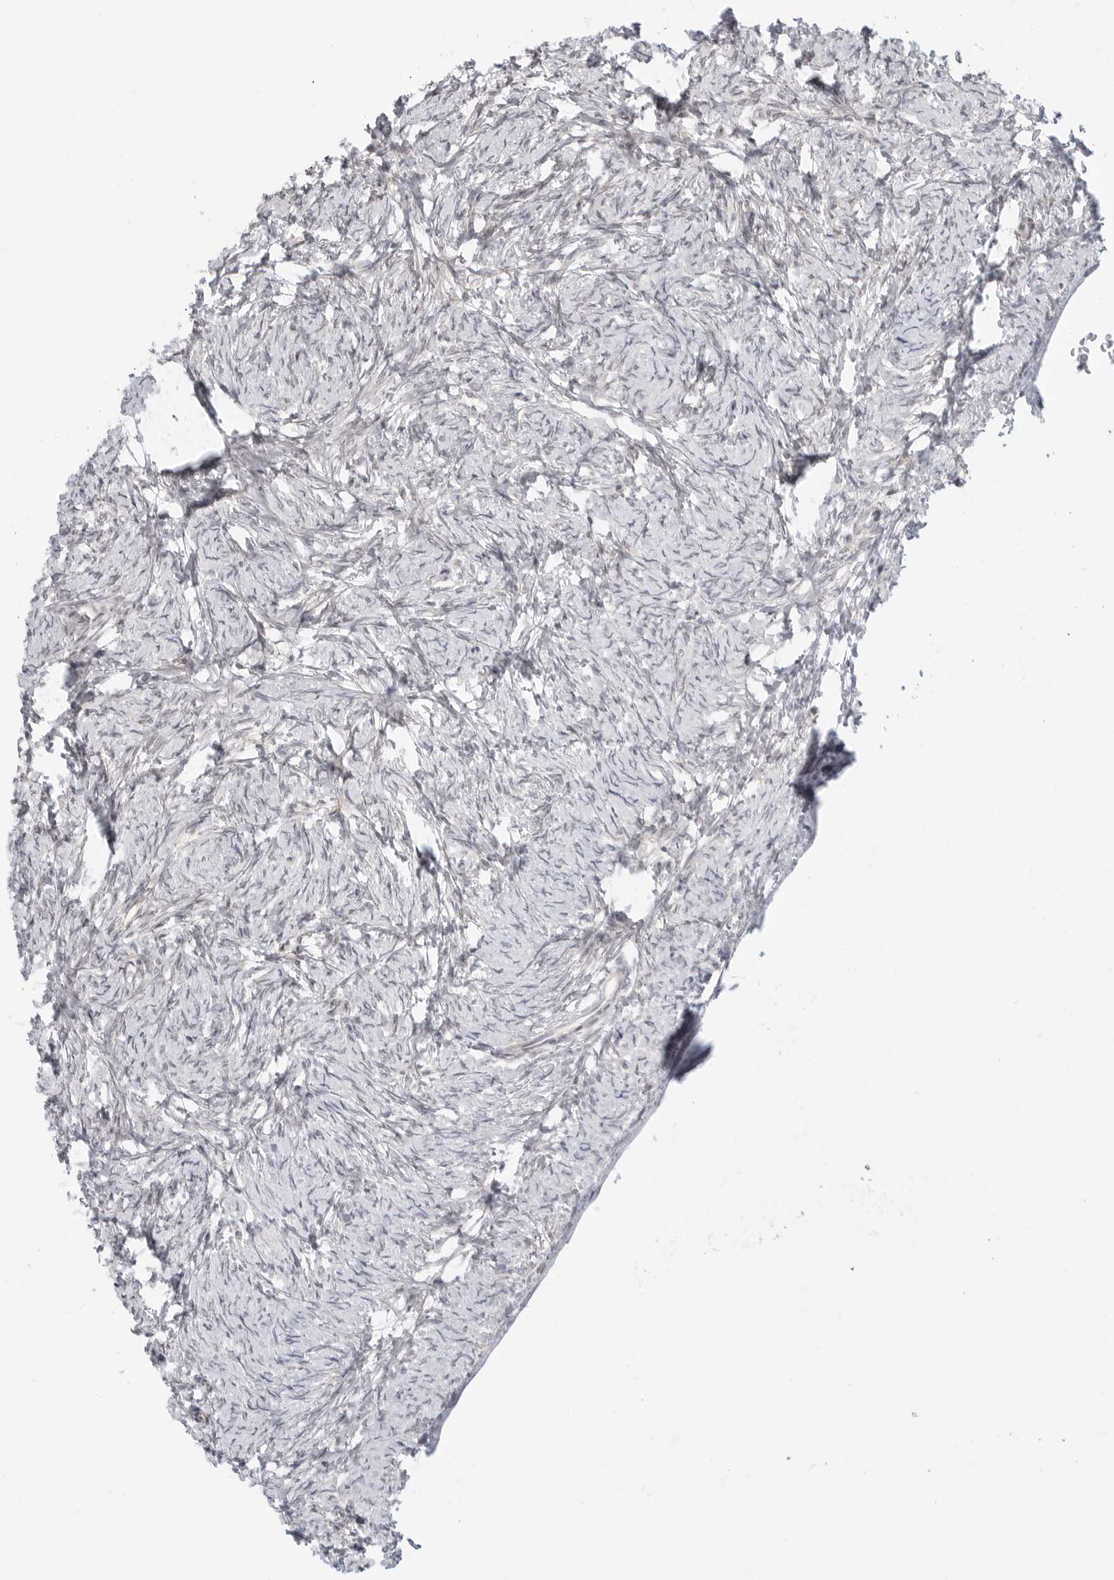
{"staining": {"intensity": "weak", "quantity": "<25%", "location": "cytoplasmic/membranous"}, "tissue": "ovary", "cell_type": "Ovarian stroma cells", "image_type": "normal", "snomed": [{"axis": "morphology", "description": "Normal tissue, NOS"}, {"axis": "topography", "description": "Ovary"}], "caption": "This micrograph is of normal ovary stained with immunohistochemistry (IHC) to label a protein in brown with the nuclei are counter-stained blue. There is no staining in ovarian stroma cells. (DAB (3,3'-diaminobenzidine) IHC, high magnification).", "gene": "TCP1", "patient": {"sex": "female", "age": 34}}